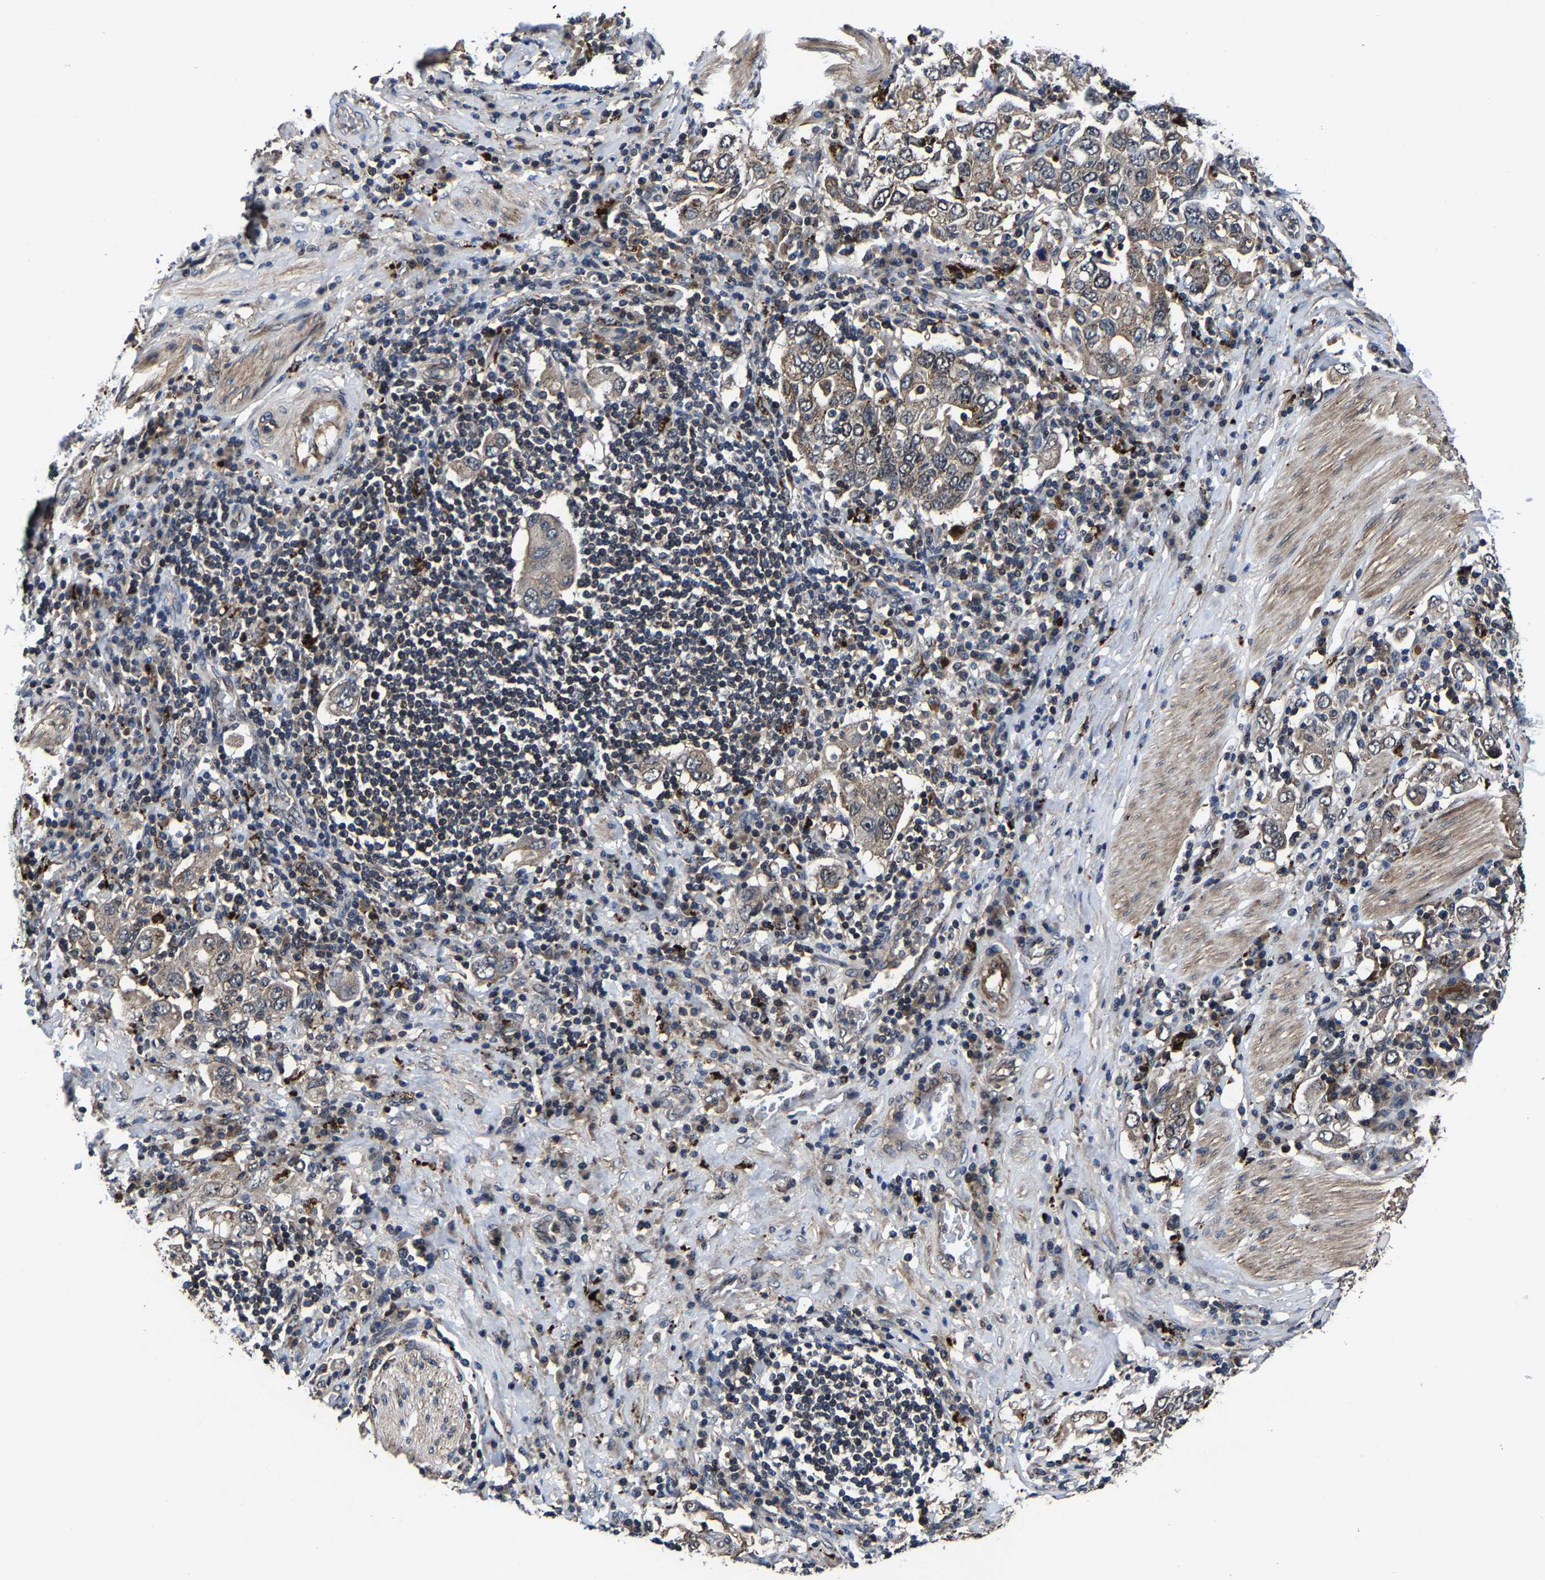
{"staining": {"intensity": "weak", "quantity": "25%-75%", "location": "cytoplasmic/membranous"}, "tissue": "stomach cancer", "cell_type": "Tumor cells", "image_type": "cancer", "snomed": [{"axis": "morphology", "description": "Adenocarcinoma, NOS"}, {"axis": "topography", "description": "Stomach, upper"}], "caption": "Approximately 25%-75% of tumor cells in human stomach cancer (adenocarcinoma) display weak cytoplasmic/membranous protein expression as visualized by brown immunohistochemical staining.", "gene": "ZCCHC7", "patient": {"sex": "male", "age": 62}}